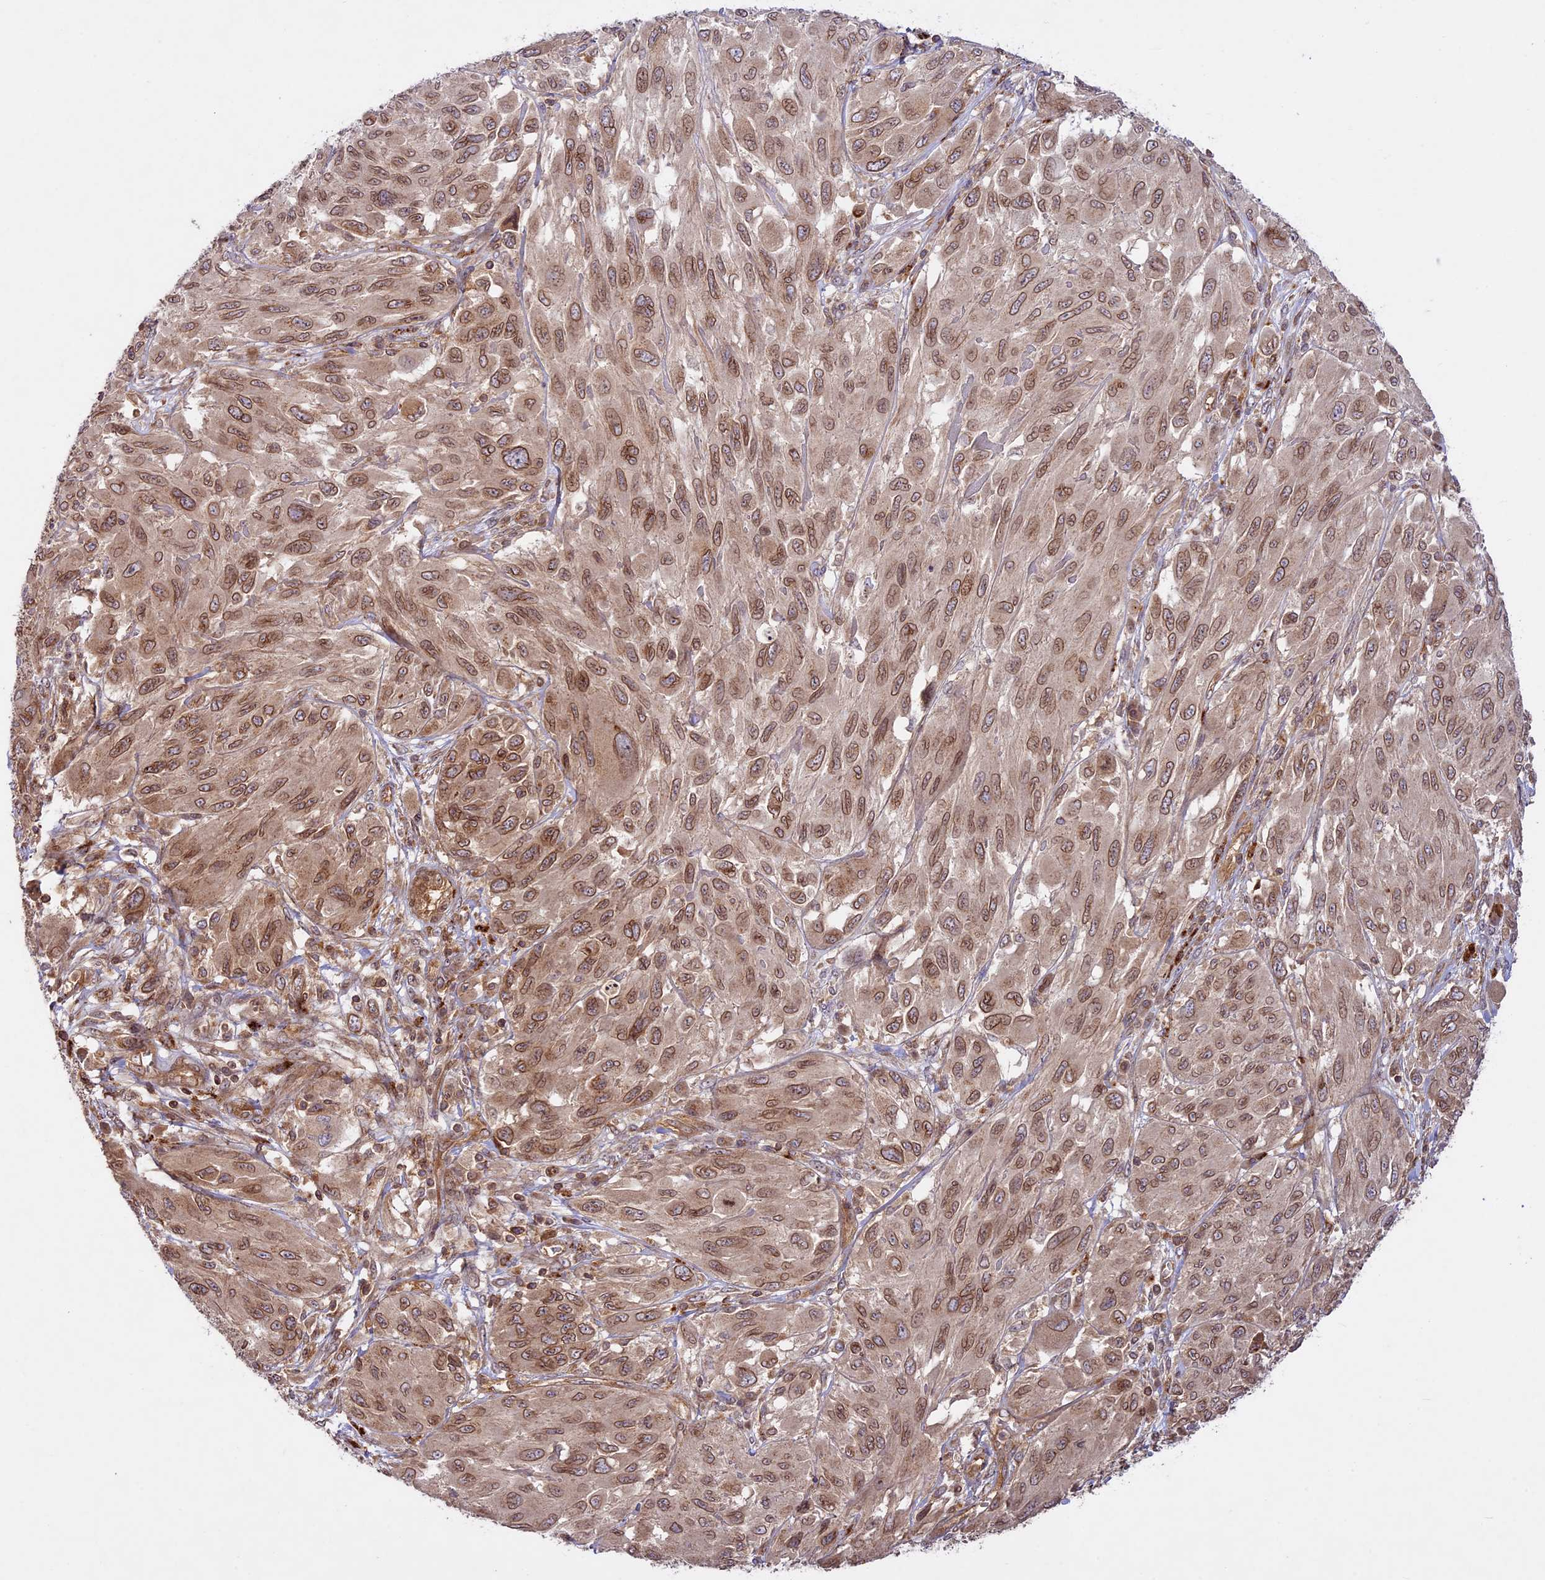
{"staining": {"intensity": "moderate", "quantity": ">75%", "location": "cytoplasmic/membranous,nuclear"}, "tissue": "melanoma", "cell_type": "Tumor cells", "image_type": "cancer", "snomed": [{"axis": "morphology", "description": "Malignant melanoma, NOS"}, {"axis": "topography", "description": "Skin"}], "caption": "Approximately >75% of tumor cells in melanoma reveal moderate cytoplasmic/membranous and nuclear protein positivity as visualized by brown immunohistochemical staining.", "gene": "DGKH", "patient": {"sex": "female", "age": 91}}